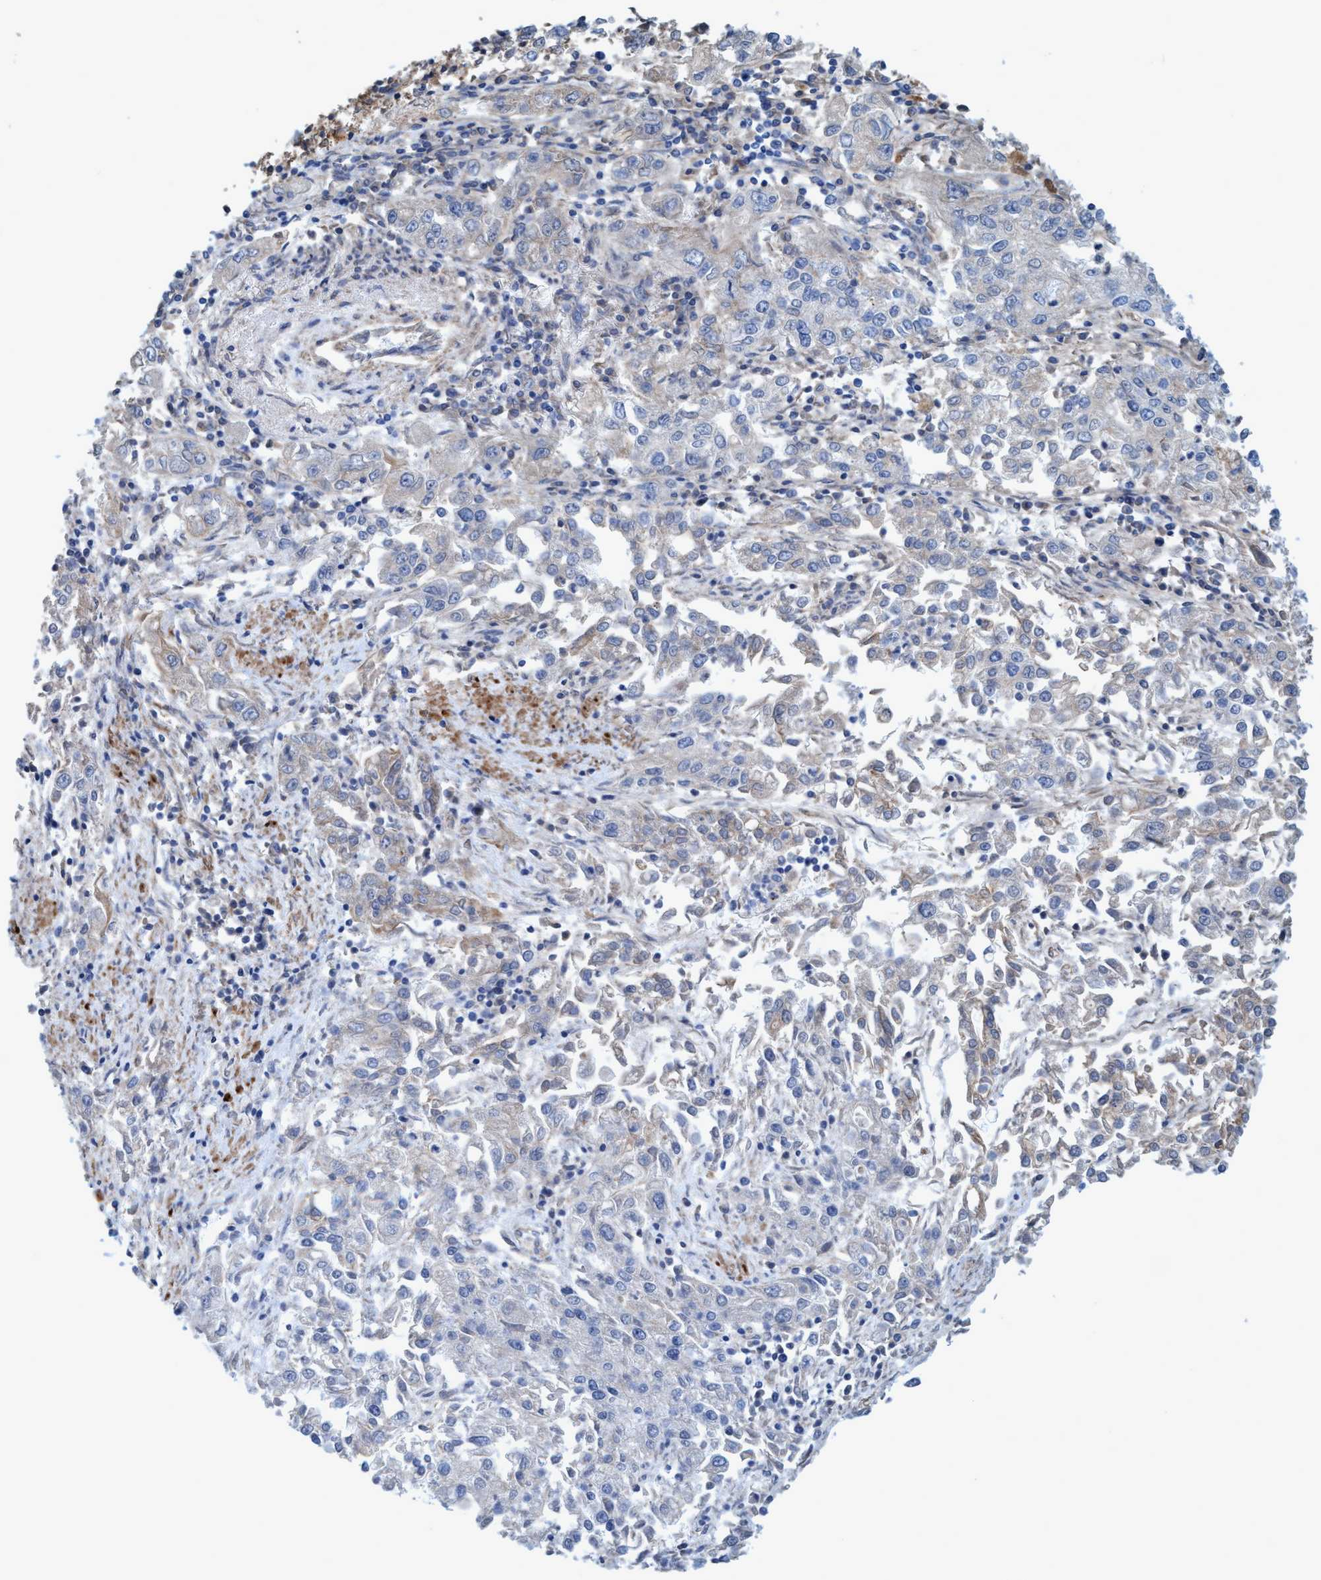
{"staining": {"intensity": "negative", "quantity": "none", "location": "none"}, "tissue": "endometrial cancer", "cell_type": "Tumor cells", "image_type": "cancer", "snomed": [{"axis": "morphology", "description": "Adenocarcinoma, NOS"}, {"axis": "topography", "description": "Endometrium"}], "caption": "Adenocarcinoma (endometrial) stained for a protein using immunohistochemistry (IHC) shows no positivity tumor cells.", "gene": "GULP1", "patient": {"sex": "female", "age": 49}}